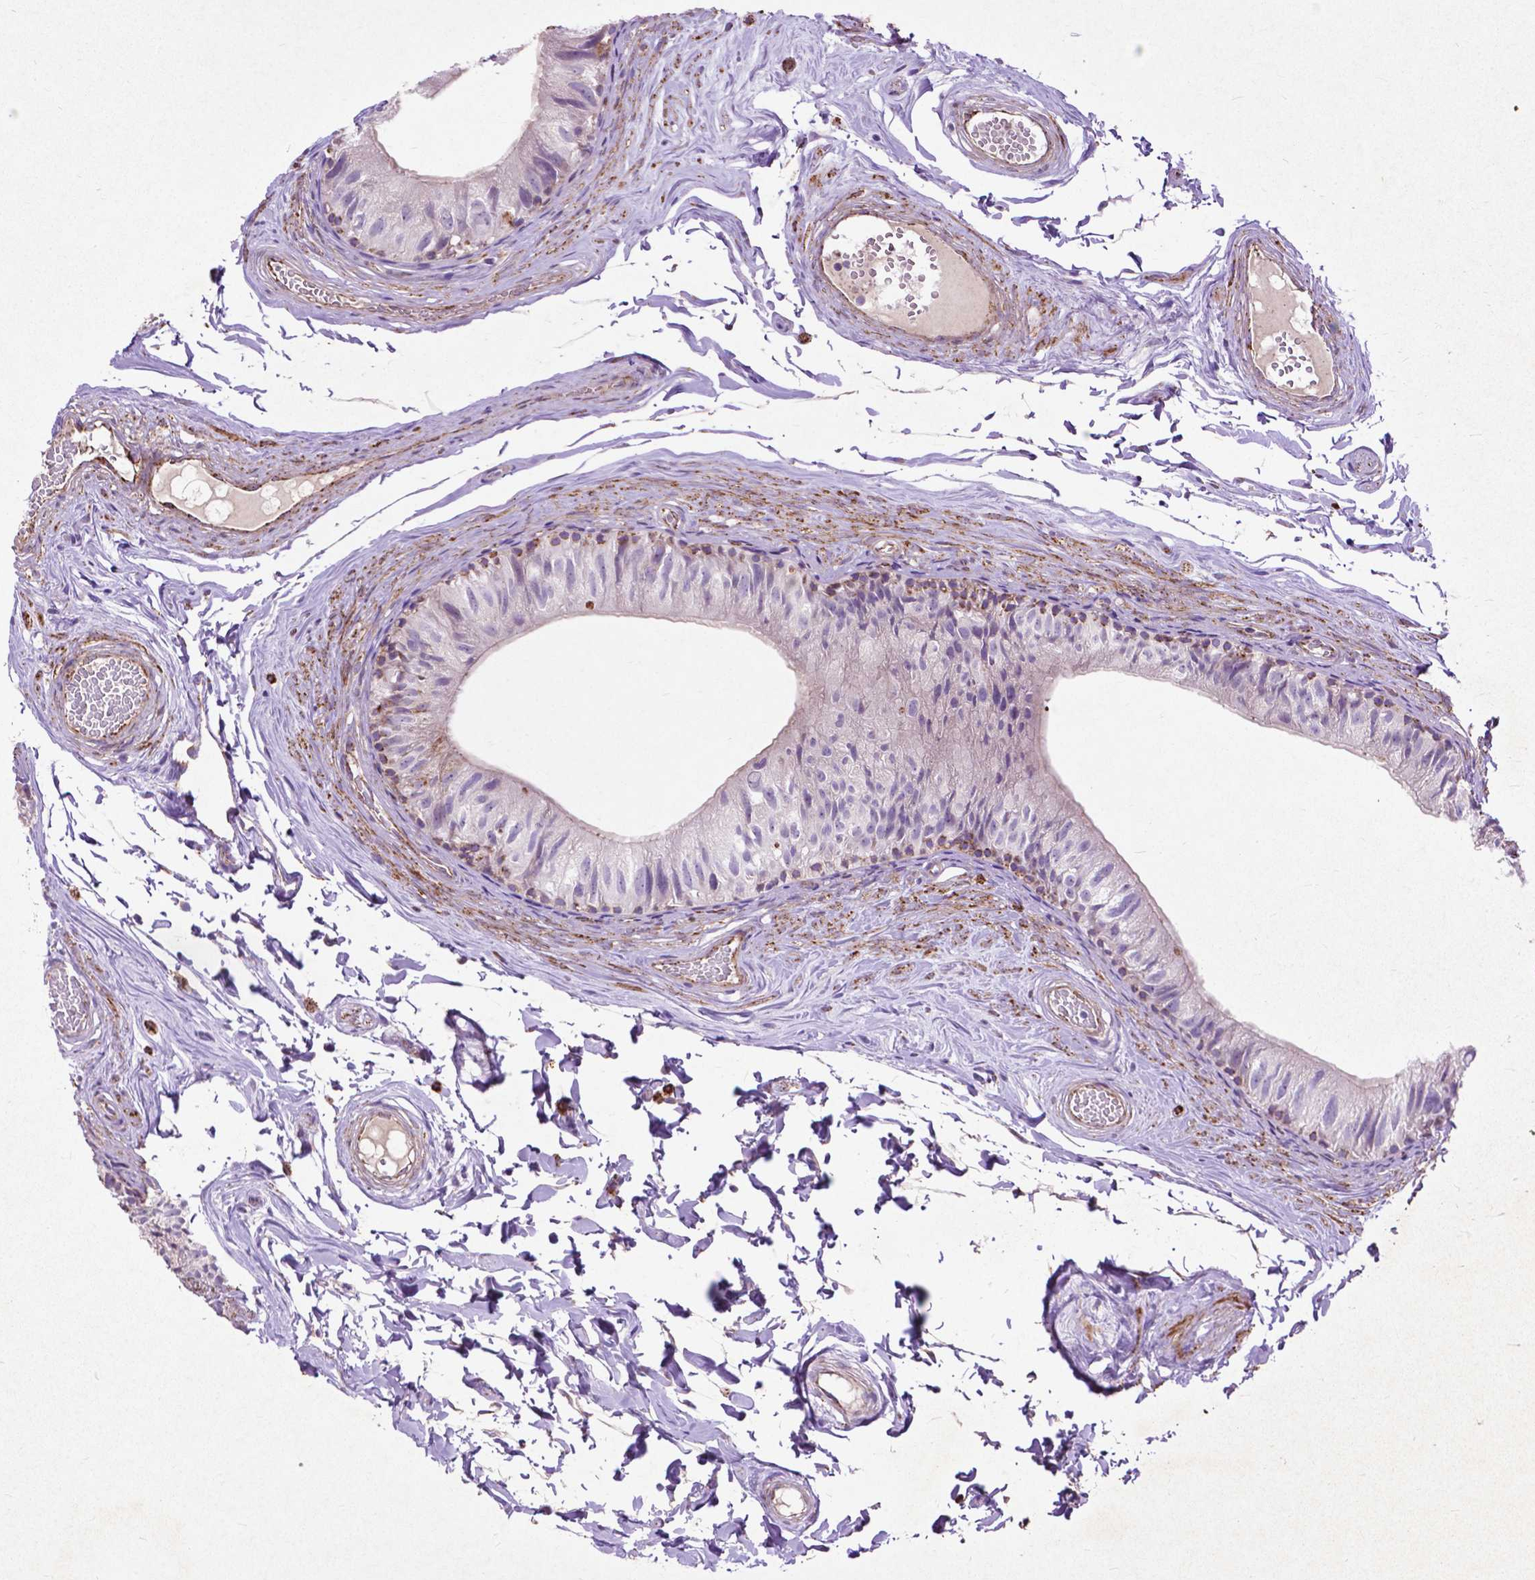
{"staining": {"intensity": "moderate", "quantity": "<25%", "location": "cytoplasmic/membranous"}, "tissue": "epididymis", "cell_type": "Glandular cells", "image_type": "normal", "snomed": [{"axis": "morphology", "description": "Normal tissue, NOS"}, {"axis": "topography", "description": "Epididymis"}], "caption": "Glandular cells reveal low levels of moderate cytoplasmic/membranous positivity in about <25% of cells in benign epididymis.", "gene": "THEGL", "patient": {"sex": "male", "age": 45}}